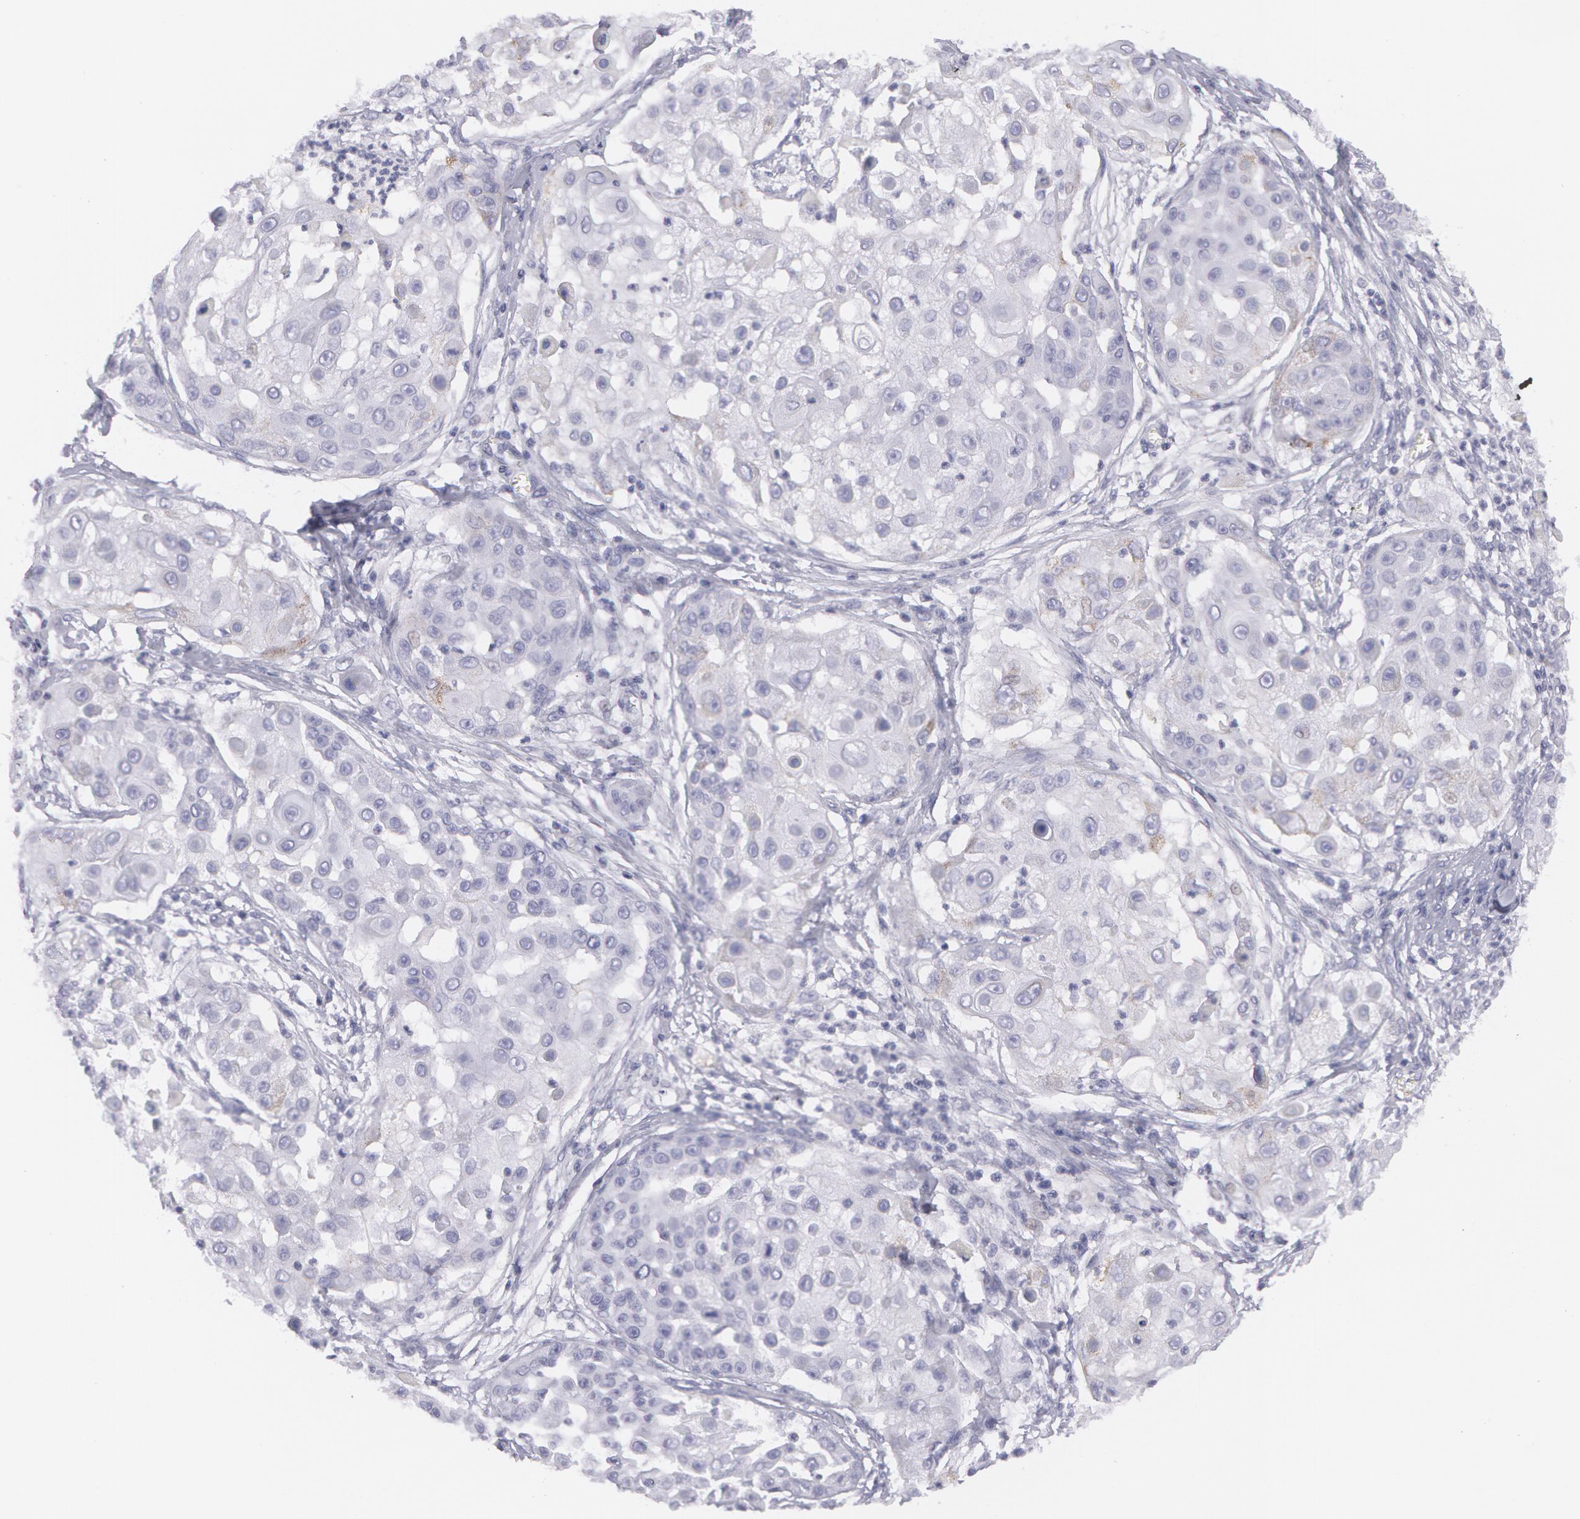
{"staining": {"intensity": "negative", "quantity": "none", "location": "none"}, "tissue": "skin cancer", "cell_type": "Tumor cells", "image_type": "cancer", "snomed": [{"axis": "morphology", "description": "Squamous cell carcinoma, NOS"}, {"axis": "topography", "description": "Skin"}], "caption": "Immunohistochemistry (IHC) of skin squamous cell carcinoma shows no staining in tumor cells.", "gene": "AMACR", "patient": {"sex": "female", "age": 57}}